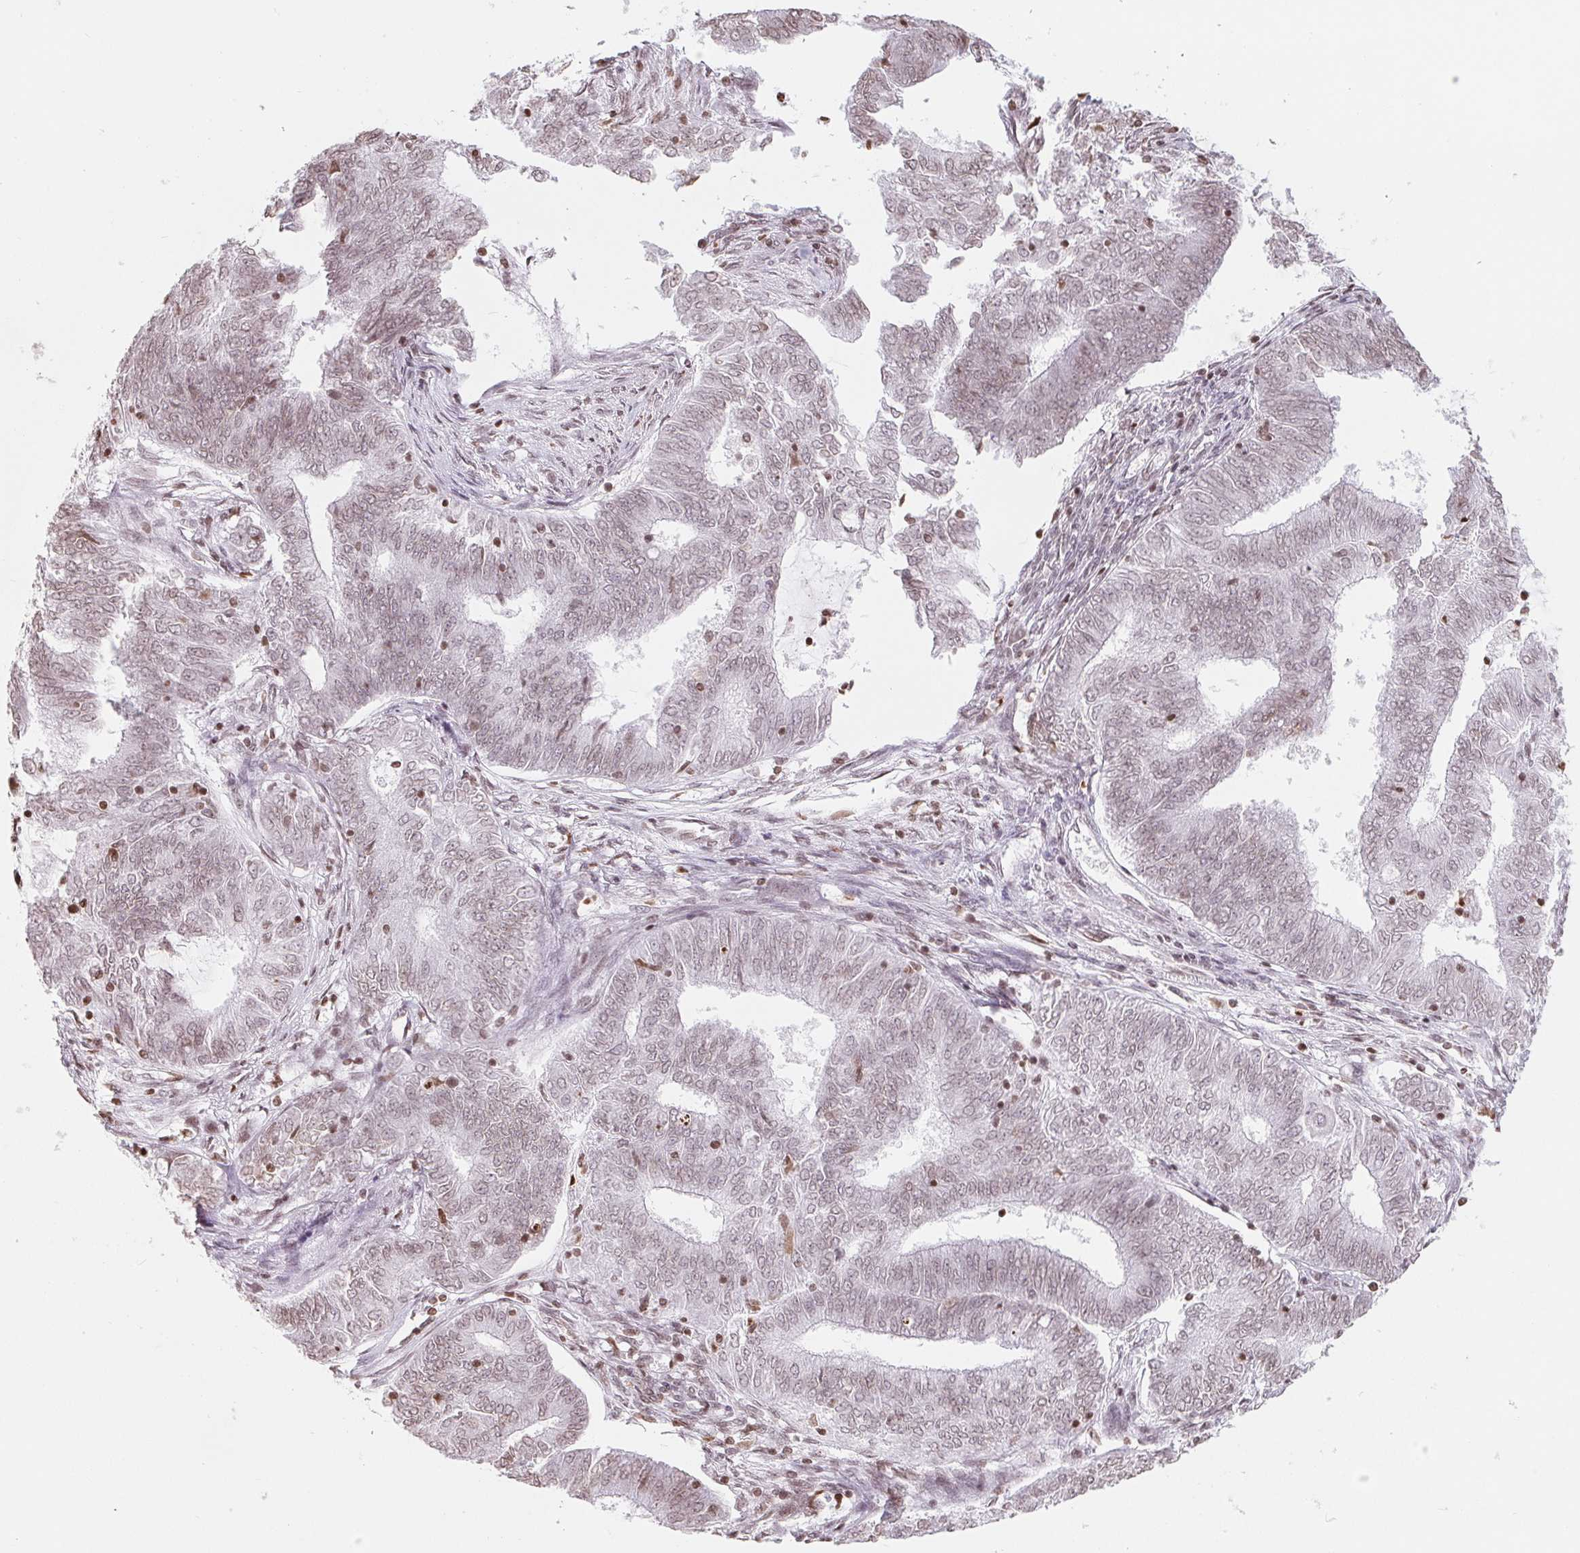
{"staining": {"intensity": "weak", "quantity": "25%-75%", "location": "nuclear"}, "tissue": "endometrial cancer", "cell_type": "Tumor cells", "image_type": "cancer", "snomed": [{"axis": "morphology", "description": "Adenocarcinoma, NOS"}, {"axis": "topography", "description": "Endometrium"}], "caption": "Protein staining shows weak nuclear expression in approximately 25%-75% of tumor cells in endometrial adenocarcinoma.", "gene": "SMIM12", "patient": {"sex": "female", "age": 62}}